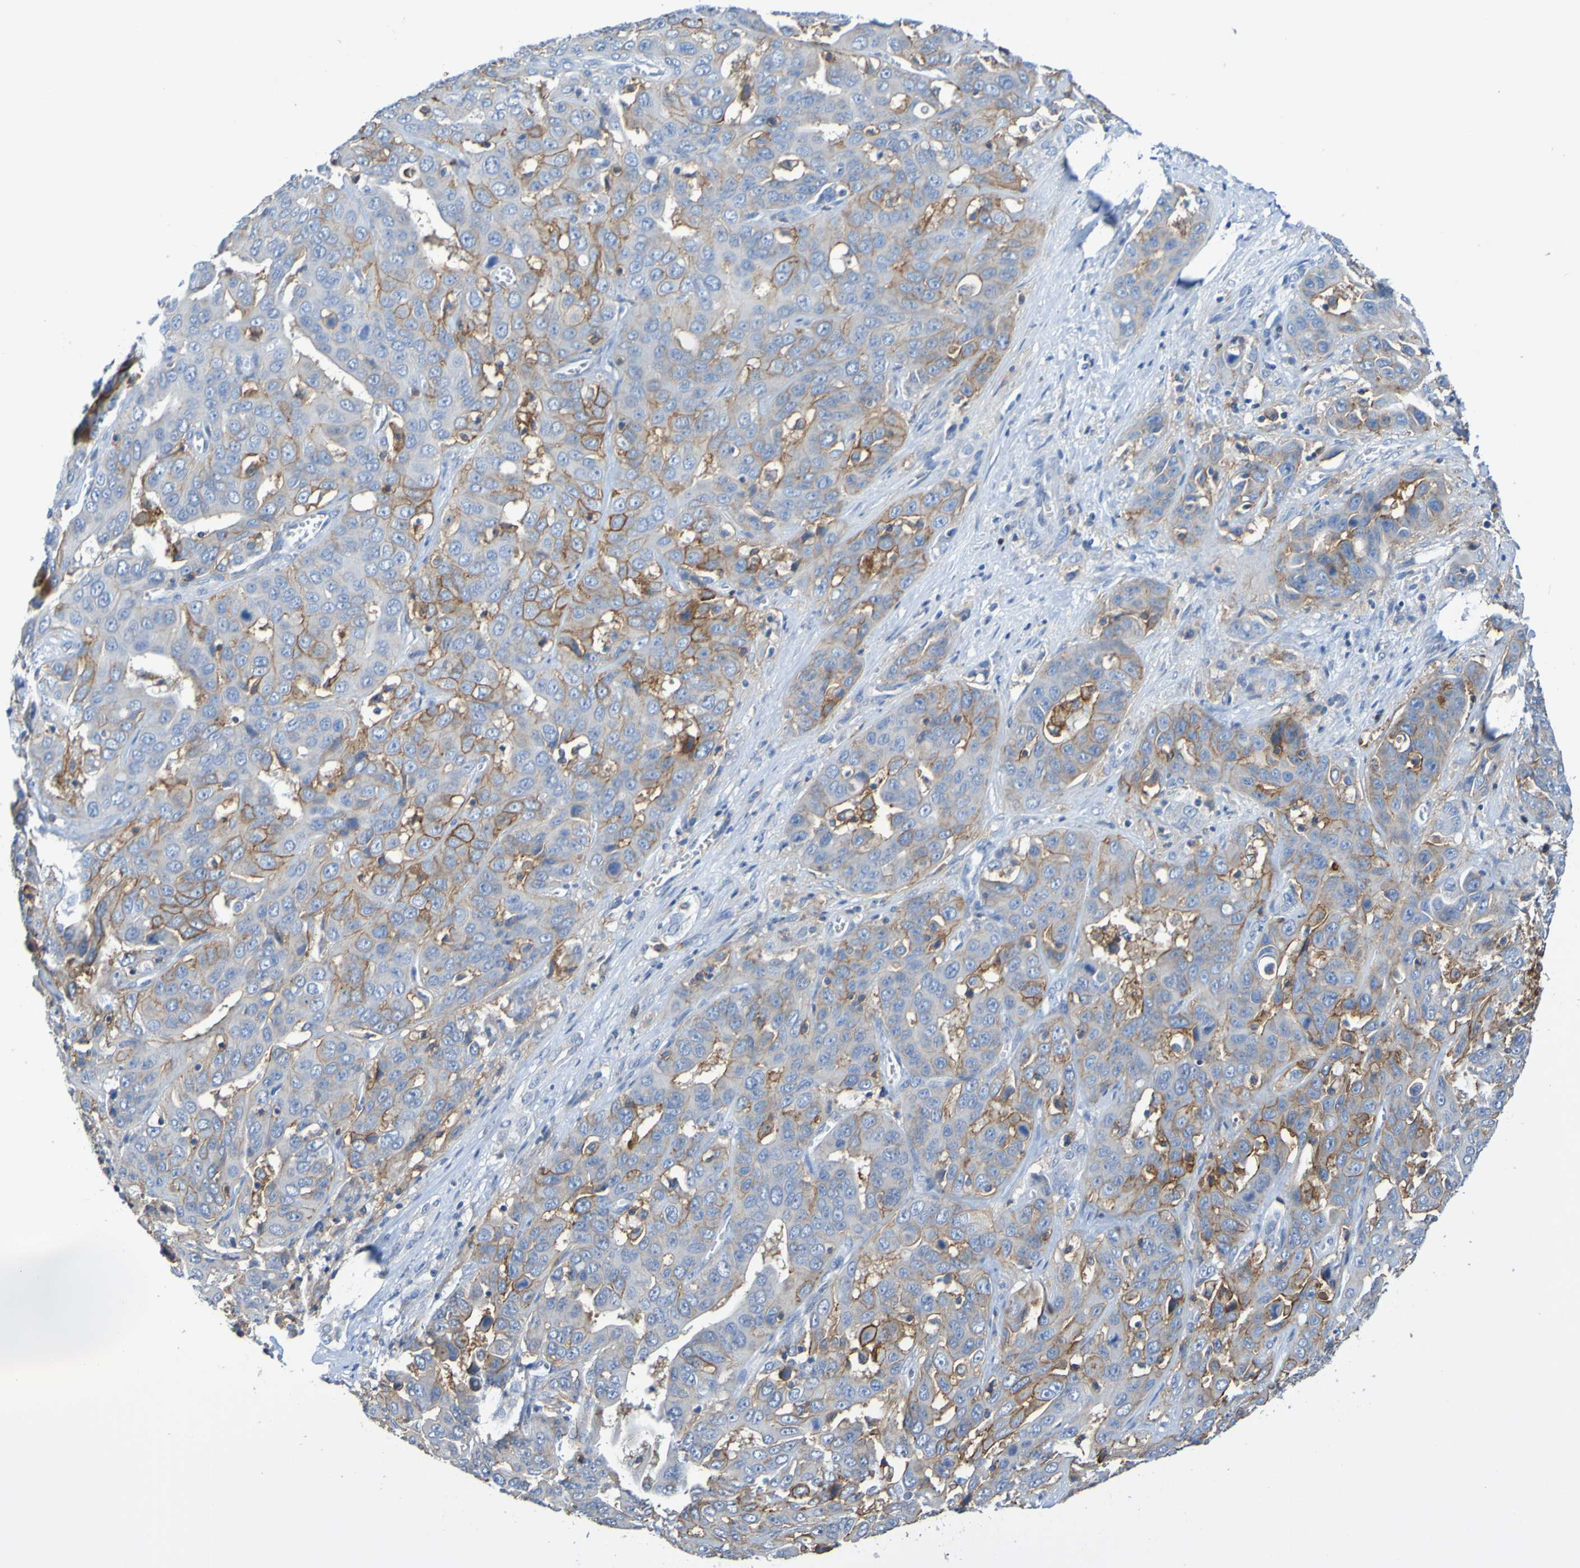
{"staining": {"intensity": "moderate", "quantity": "<25%", "location": "cytoplasmic/membranous"}, "tissue": "liver cancer", "cell_type": "Tumor cells", "image_type": "cancer", "snomed": [{"axis": "morphology", "description": "Cholangiocarcinoma"}, {"axis": "topography", "description": "Liver"}], "caption": "Protein staining by immunohistochemistry (IHC) reveals moderate cytoplasmic/membranous staining in approximately <25% of tumor cells in liver cancer.", "gene": "SLC3A2", "patient": {"sex": "female", "age": 52}}